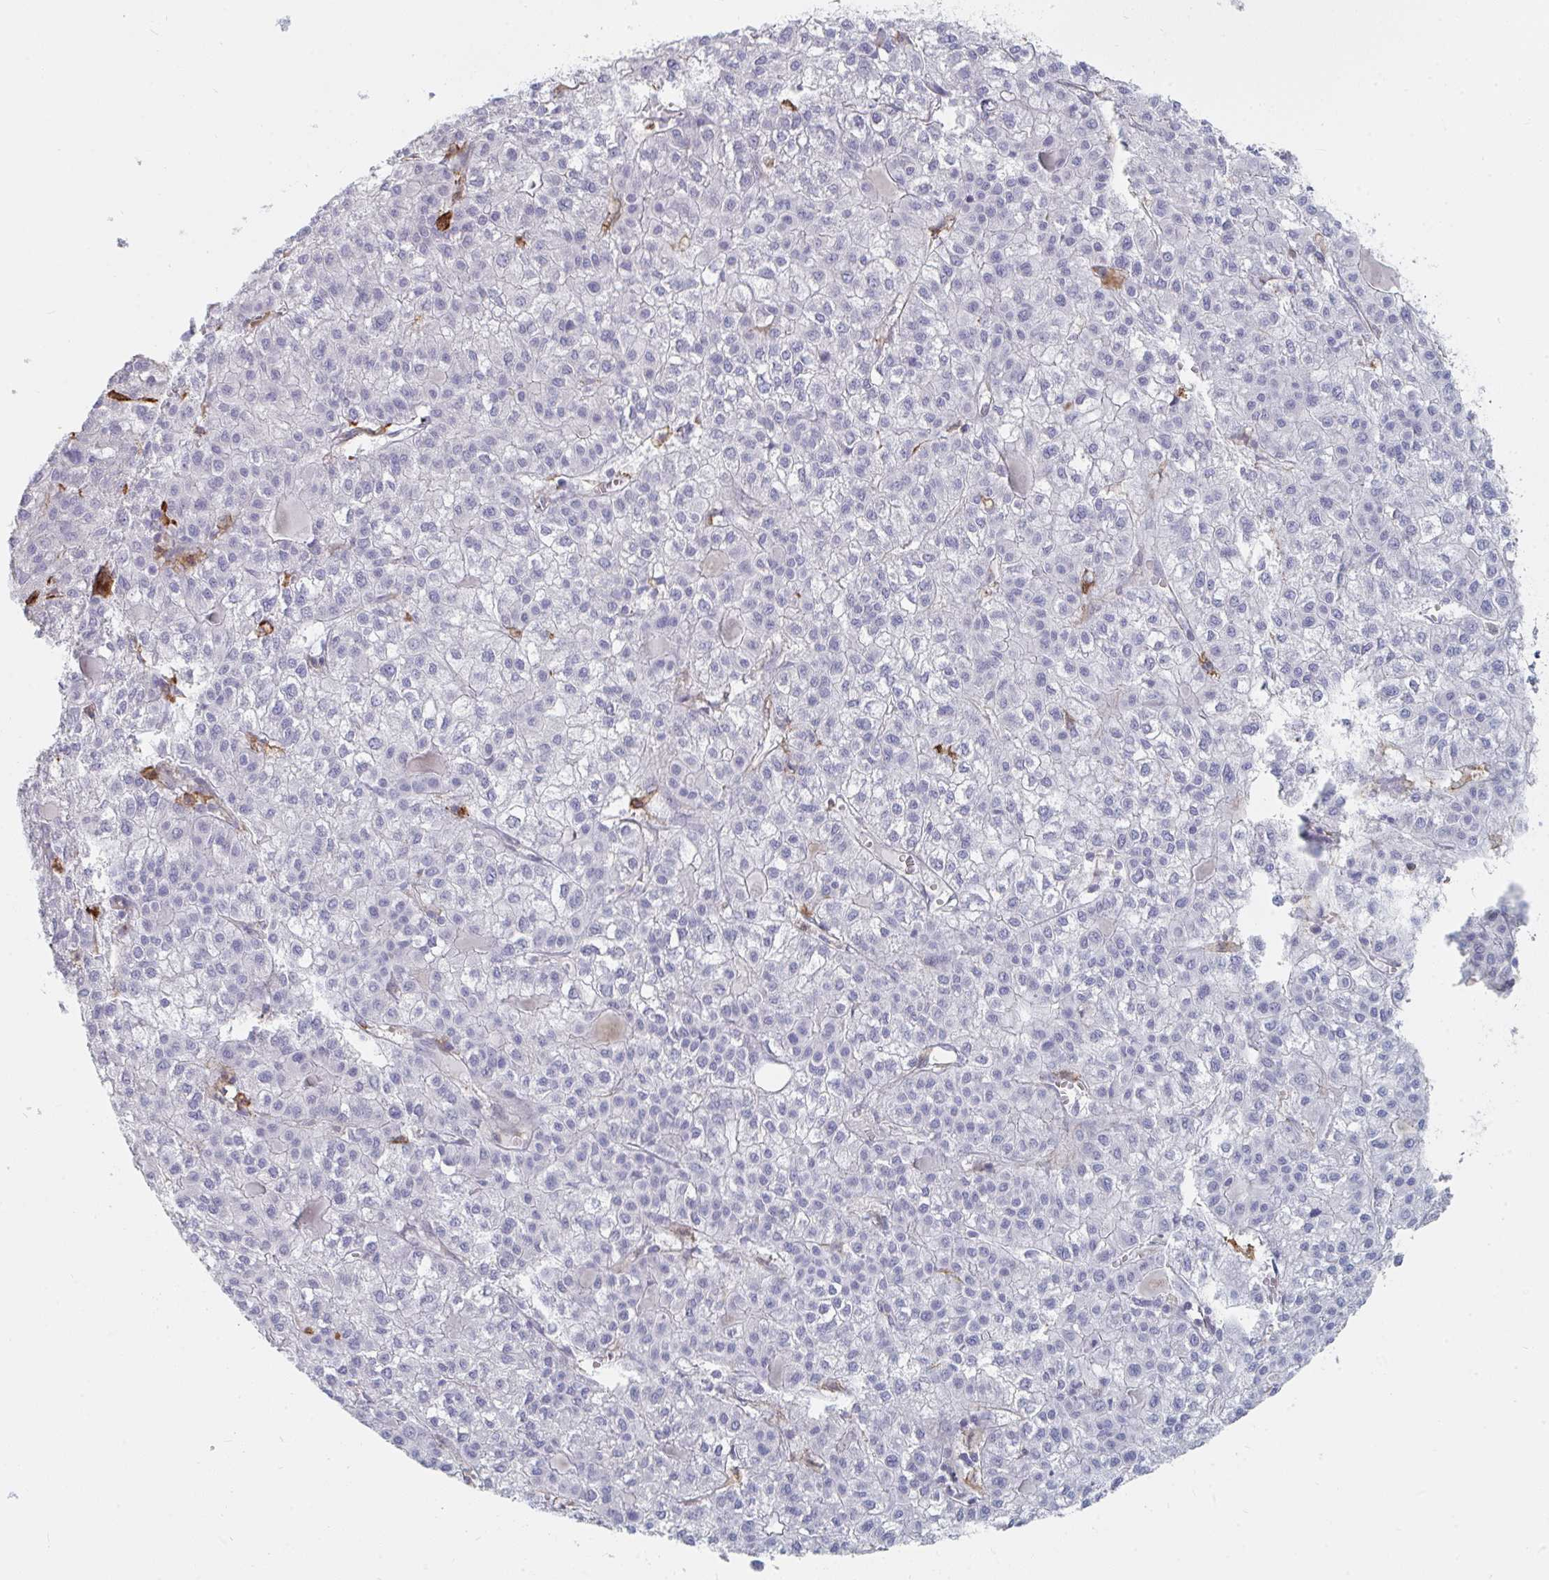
{"staining": {"intensity": "negative", "quantity": "none", "location": "none"}, "tissue": "liver cancer", "cell_type": "Tumor cells", "image_type": "cancer", "snomed": [{"axis": "morphology", "description": "Carcinoma, Hepatocellular, NOS"}, {"axis": "topography", "description": "Liver"}], "caption": "Immunohistochemistry (IHC) micrograph of human liver cancer (hepatocellular carcinoma) stained for a protein (brown), which exhibits no staining in tumor cells.", "gene": "DAB2", "patient": {"sex": "female", "age": 43}}